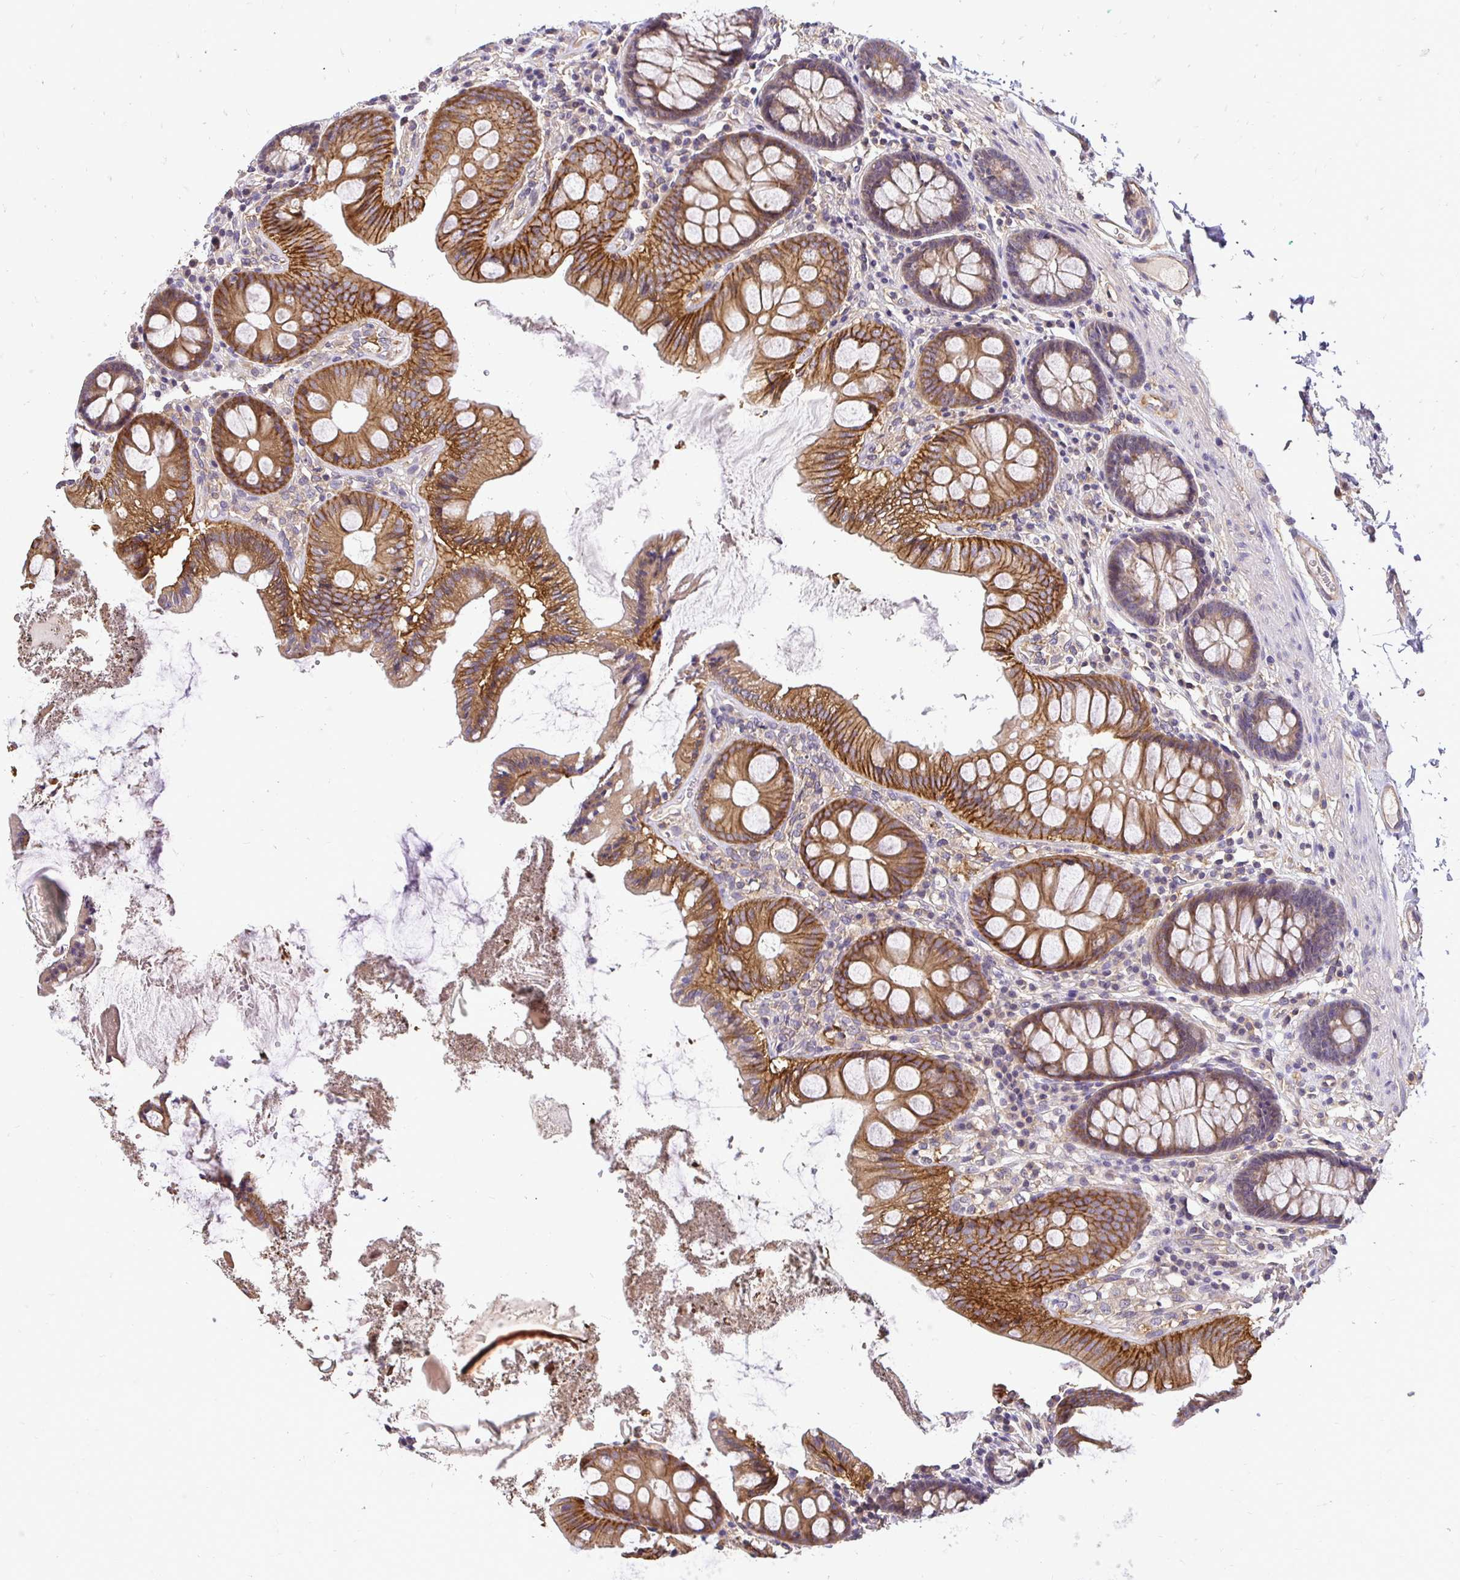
{"staining": {"intensity": "weak", "quantity": ">75%", "location": "cytoplasmic/membranous"}, "tissue": "colon", "cell_type": "Endothelial cells", "image_type": "normal", "snomed": [{"axis": "morphology", "description": "Normal tissue, NOS"}, {"axis": "topography", "description": "Colon"}], "caption": "Benign colon reveals weak cytoplasmic/membranous staining in approximately >75% of endothelial cells, visualized by immunohistochemistry. (DAB (3,3'-diaminobenzidine) IHC, brown staining for protein, blue staining for nuclei).", "gene": "SLC9A1", "patient": {"sex": "male", "age": 84}}